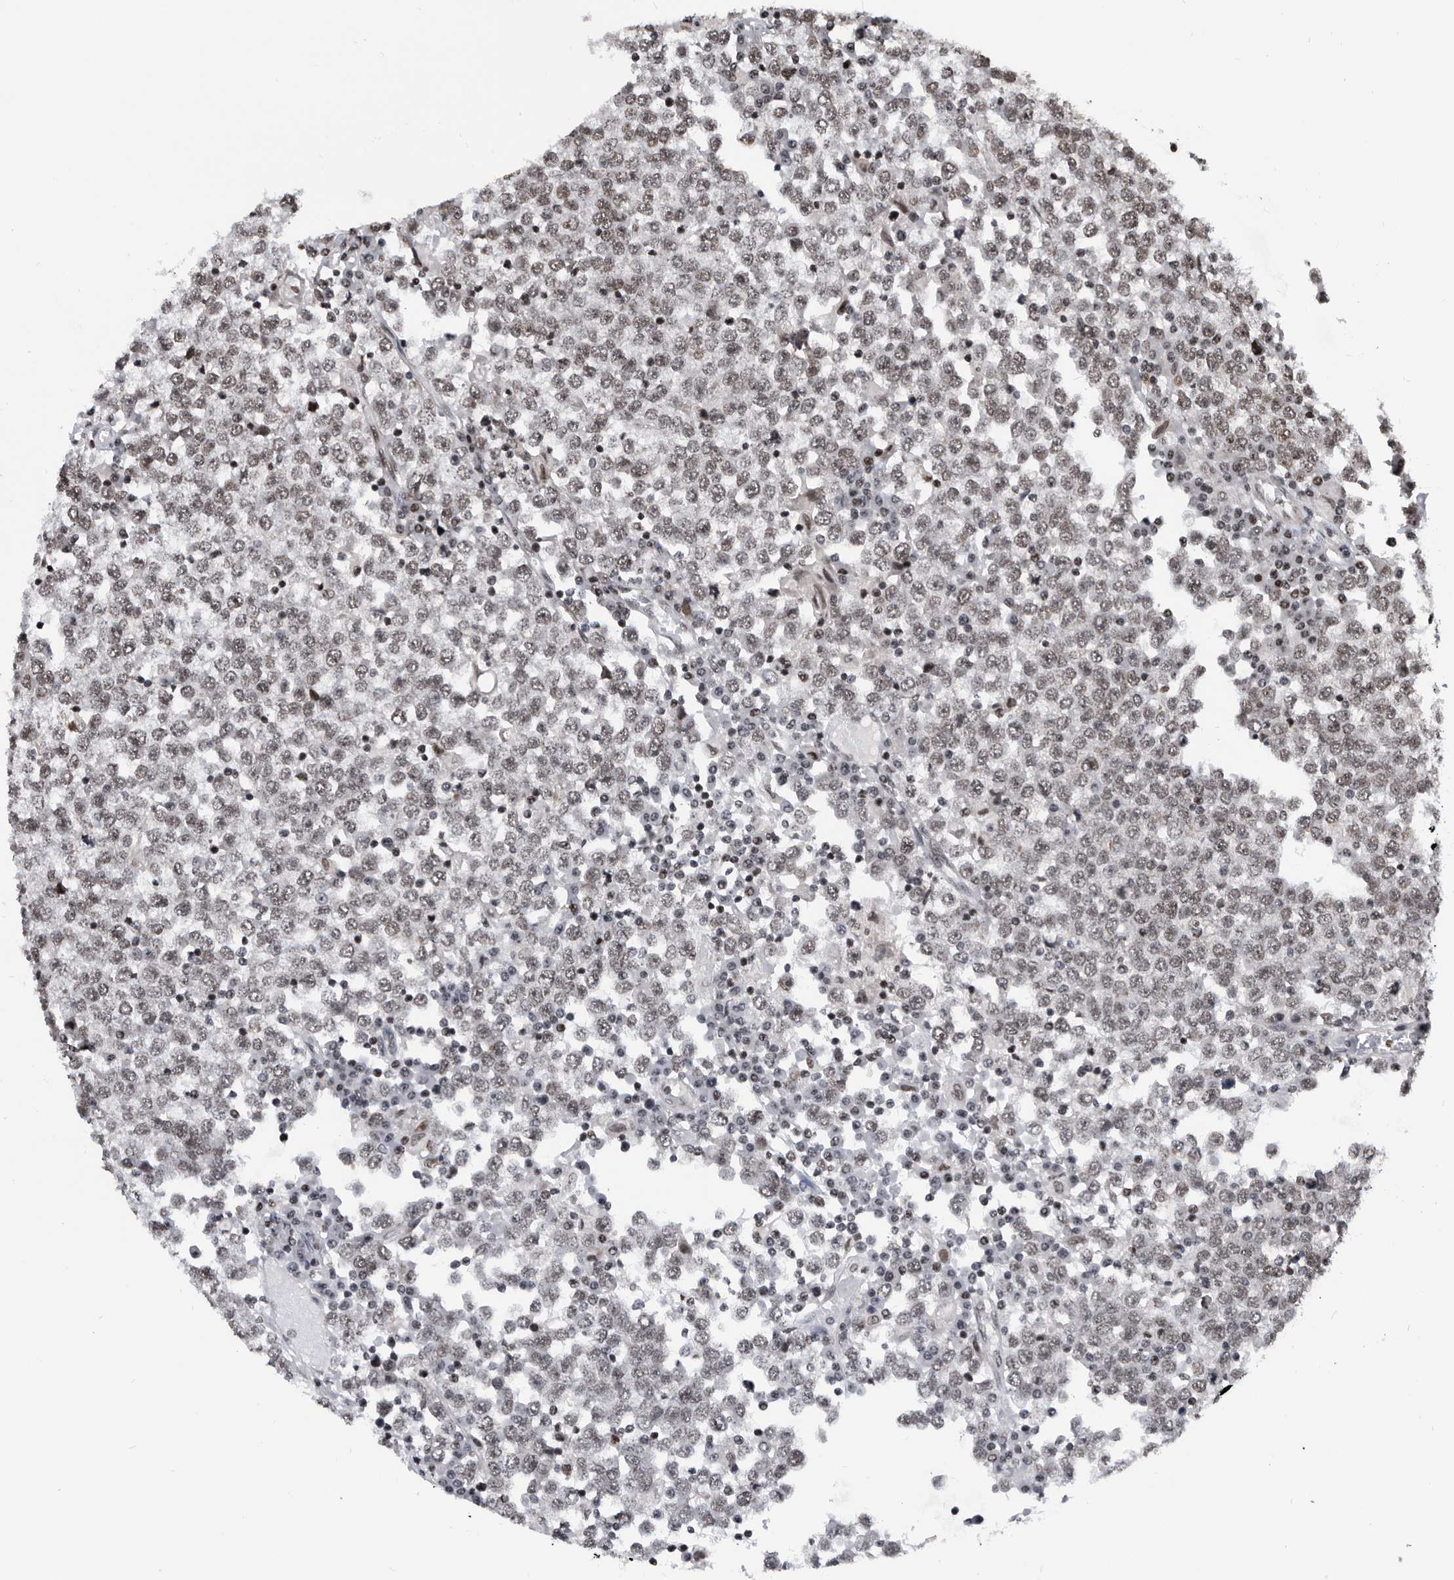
{"staining": {"intensity": "weak", "quantity": "25%-75%", "location": "nuclear"}, "tissue": "testis cancer", "cell_type": "Tumor cells", "image_type": "cancer", "snomed": [{"axis": "morphology", "description": "Seminoma, NOS"}, {"axis": "topography", "description": "Testis"}], "caption": "Human testis cancer stained for a protein (brown) shows weak nuclear positive expression in about 25%-75% of tumor cells.", "gene": "SNRNP48", "patient": {"sex": "male", "age": 65}}